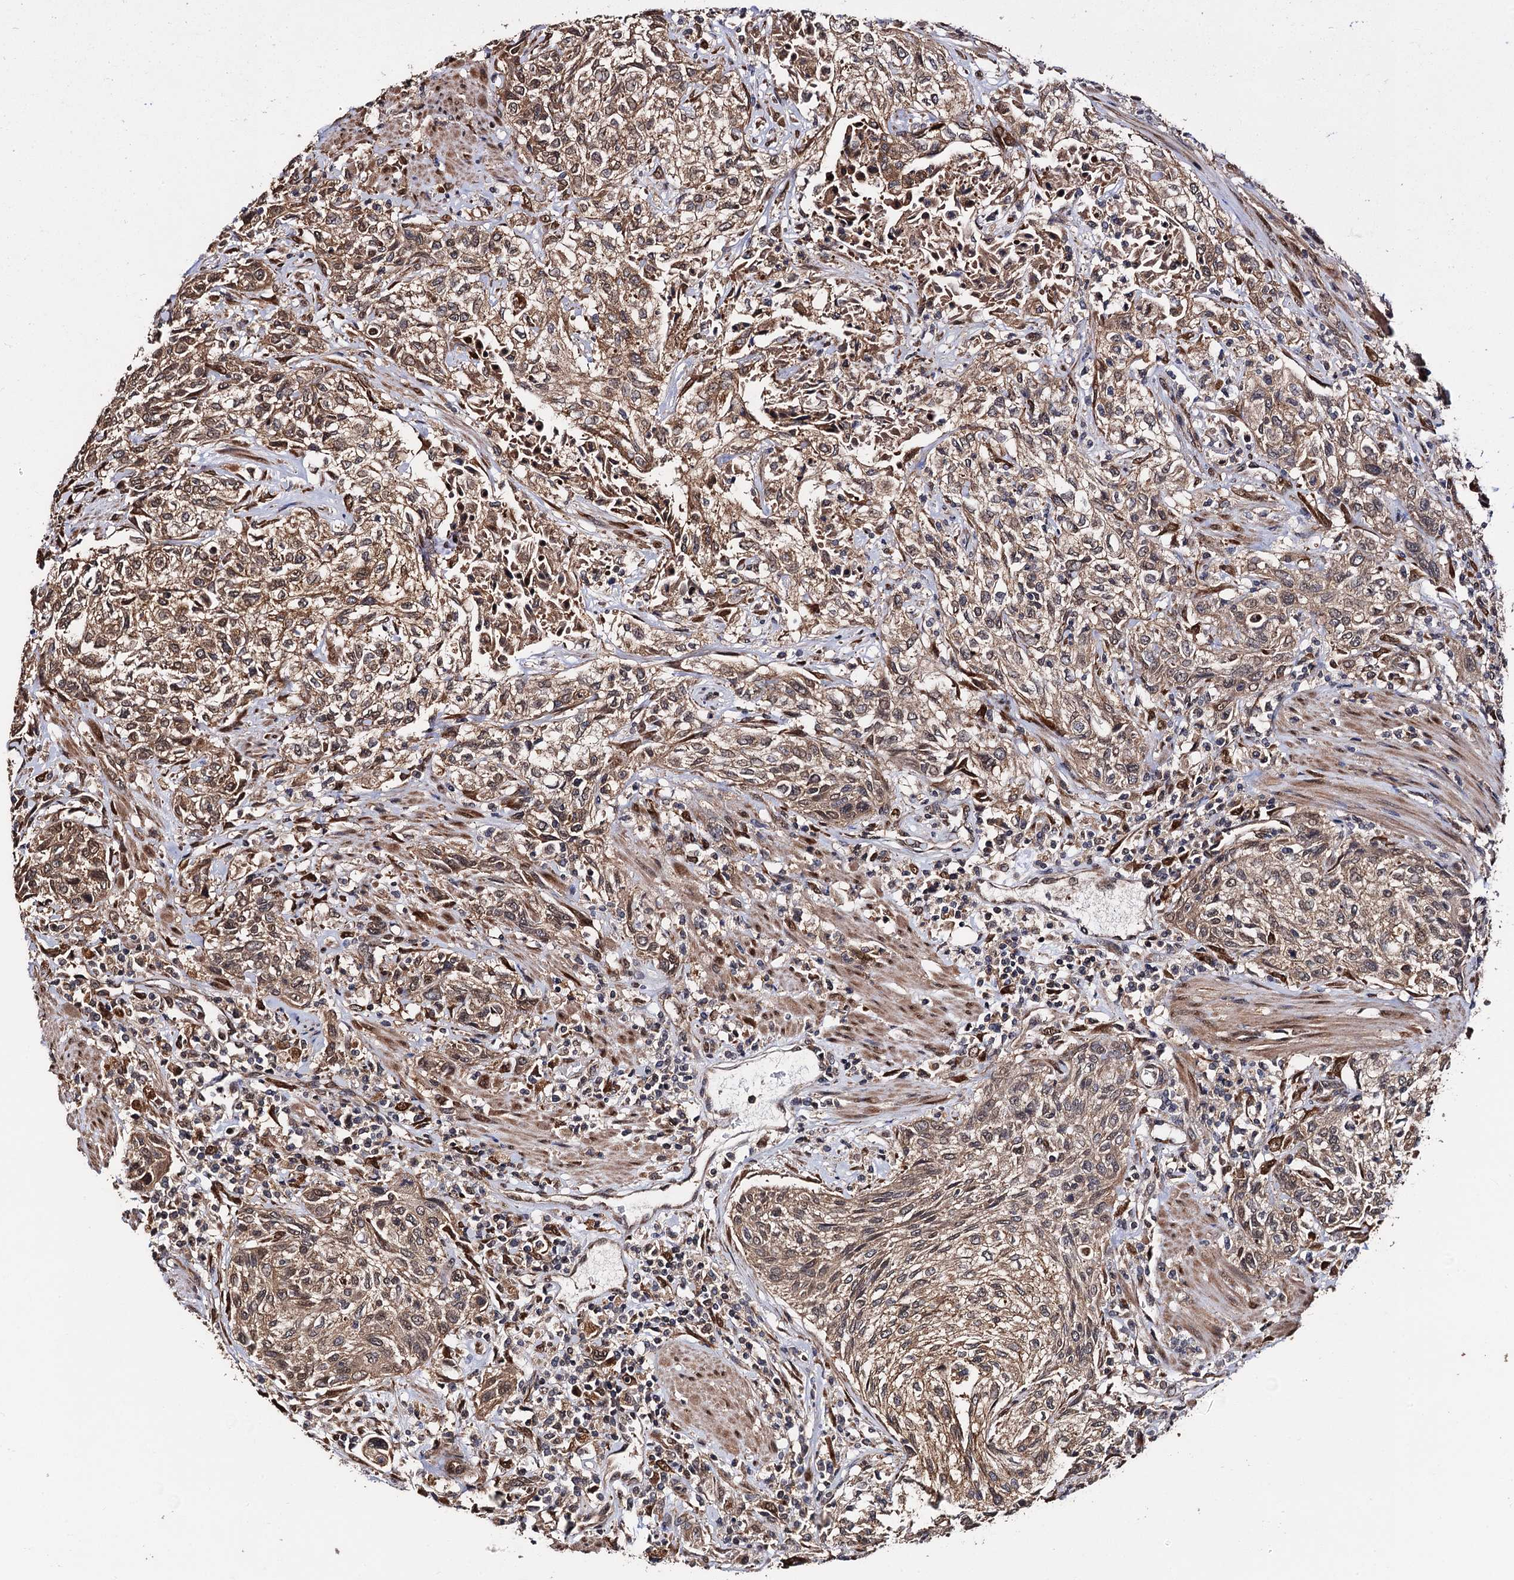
{"staining": {"intensity": "moderate", "quantity": ">75%", "location": "cytoplasmic/membranous"}, "tissue": "urothelial cancer", "cell_type": "Tumor cells", "image_type": "cancer", "snomed": [{"axis": "morphology", "description": "Normal tissue, NOS"}, {"axis": "morphology", "description": "Urothelial carcinoma, NOS"}, {"axis": "topography", "description": "Urinary bladder"}, {"axis": "topography", "description": "Peripheral nerve tissue"}], "caption": "High-power microscopy captured an immunohistochemistry histopathology image of transitional cell carcinoma, revealing moderate cytoplasmic/membranous positivity in about >75% of tumor cells.", "gene": "MIER2", "patient": {"sex": "male", "age": 35}}